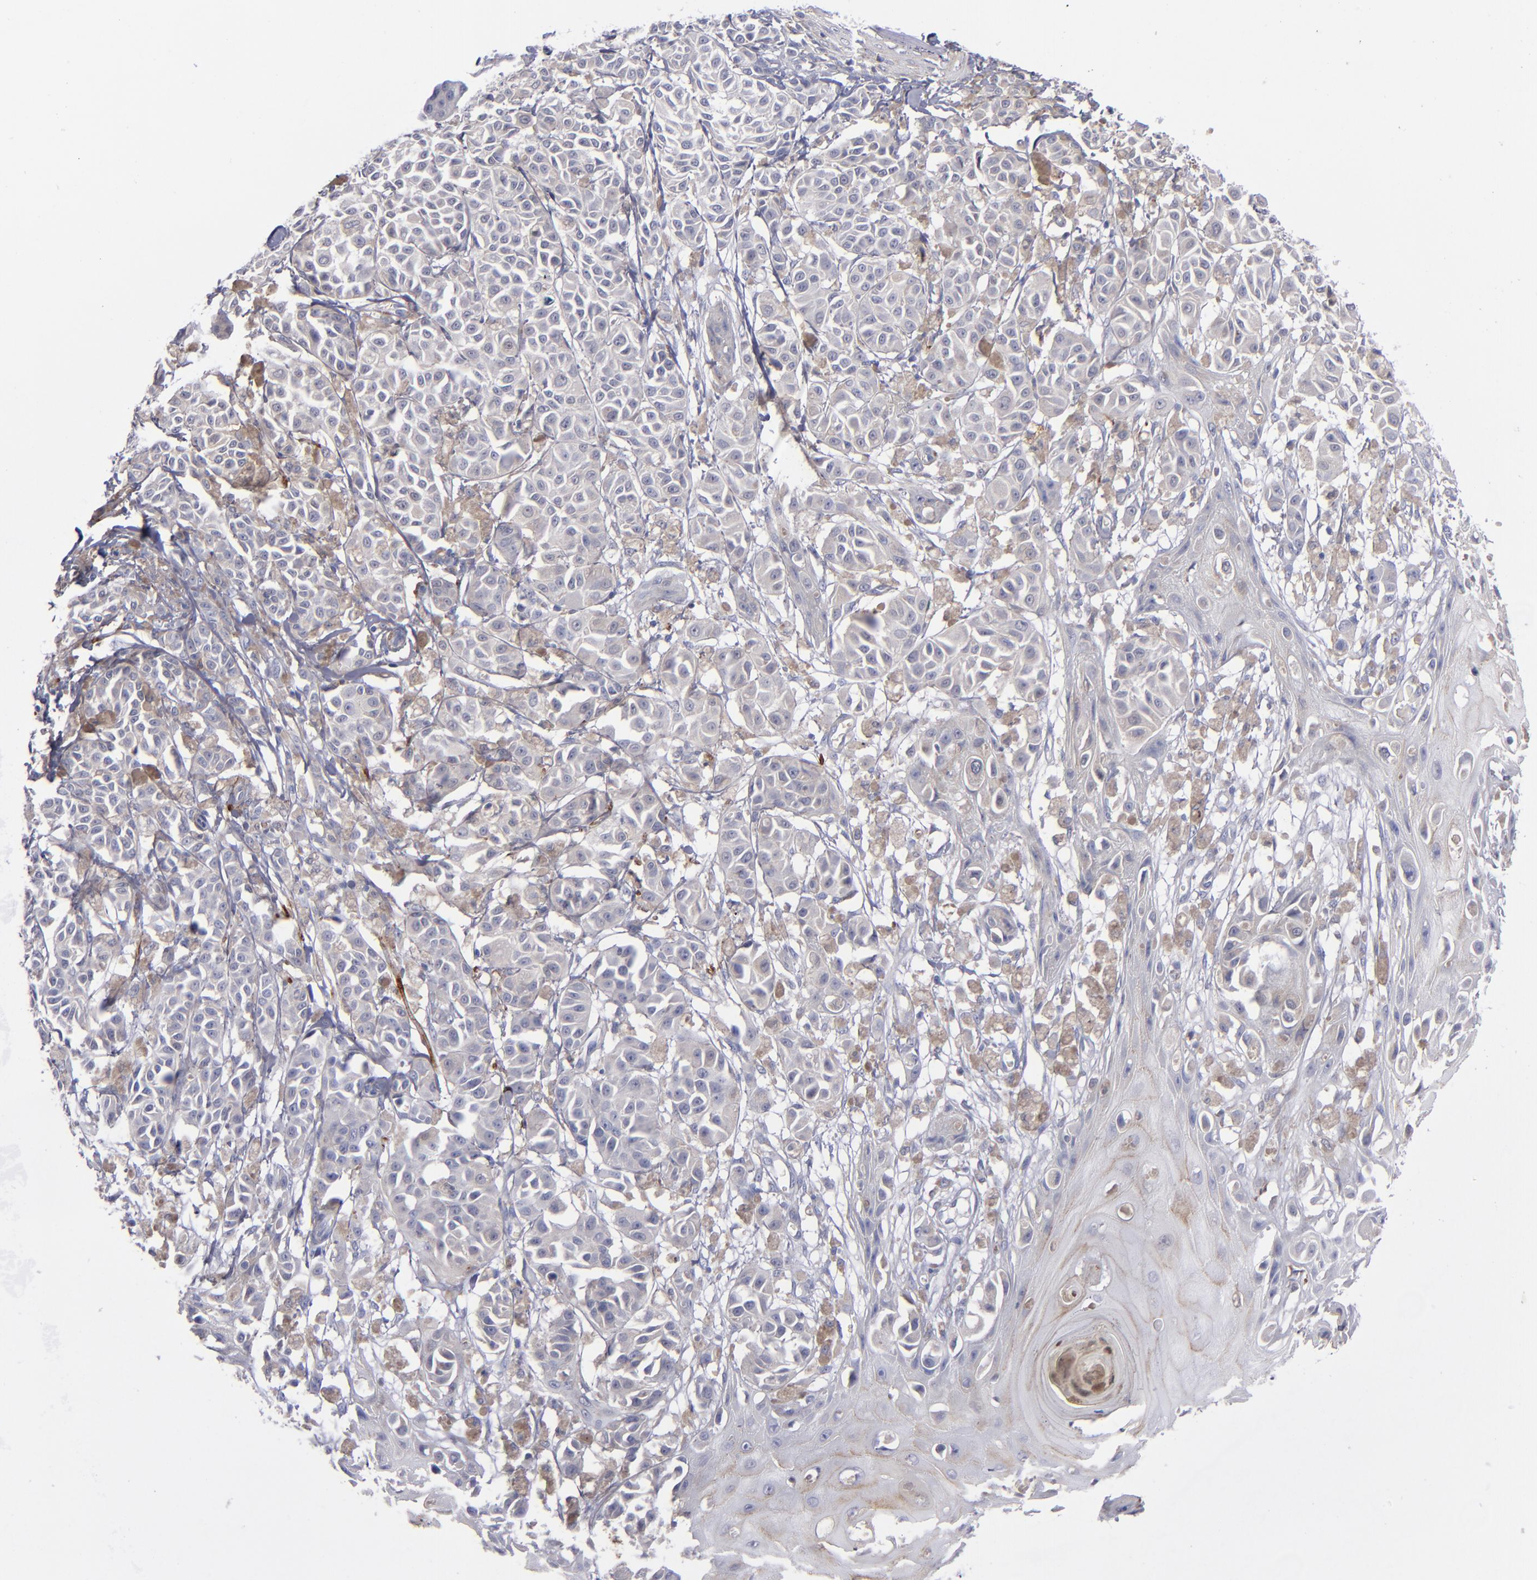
{"staining": {"intensity": "weak", "quantity": "25%-75%", "location": "cytoplasmic/membranous"}, "tissue": "melanoma", "cell_type": "Tumor cells", "image_type": "cancer", "snomed": [{"axis": "morphology", "description": "Malignant melanoma, NOS"}, {"axis": "topography", "description": "Skin"}], "caption": "DAB immunohistochemical staining of human malignant melanoma shows weak cytoplasmic/membranous protein staining in approximately 25%-75% of tumor cells. (DAB (3,3'-diaminobenzidine) = brown stain, brightfield microscopy at high magnification).", "gene": "MFGE8", "patient": {"sex": "male", "age": 76}}